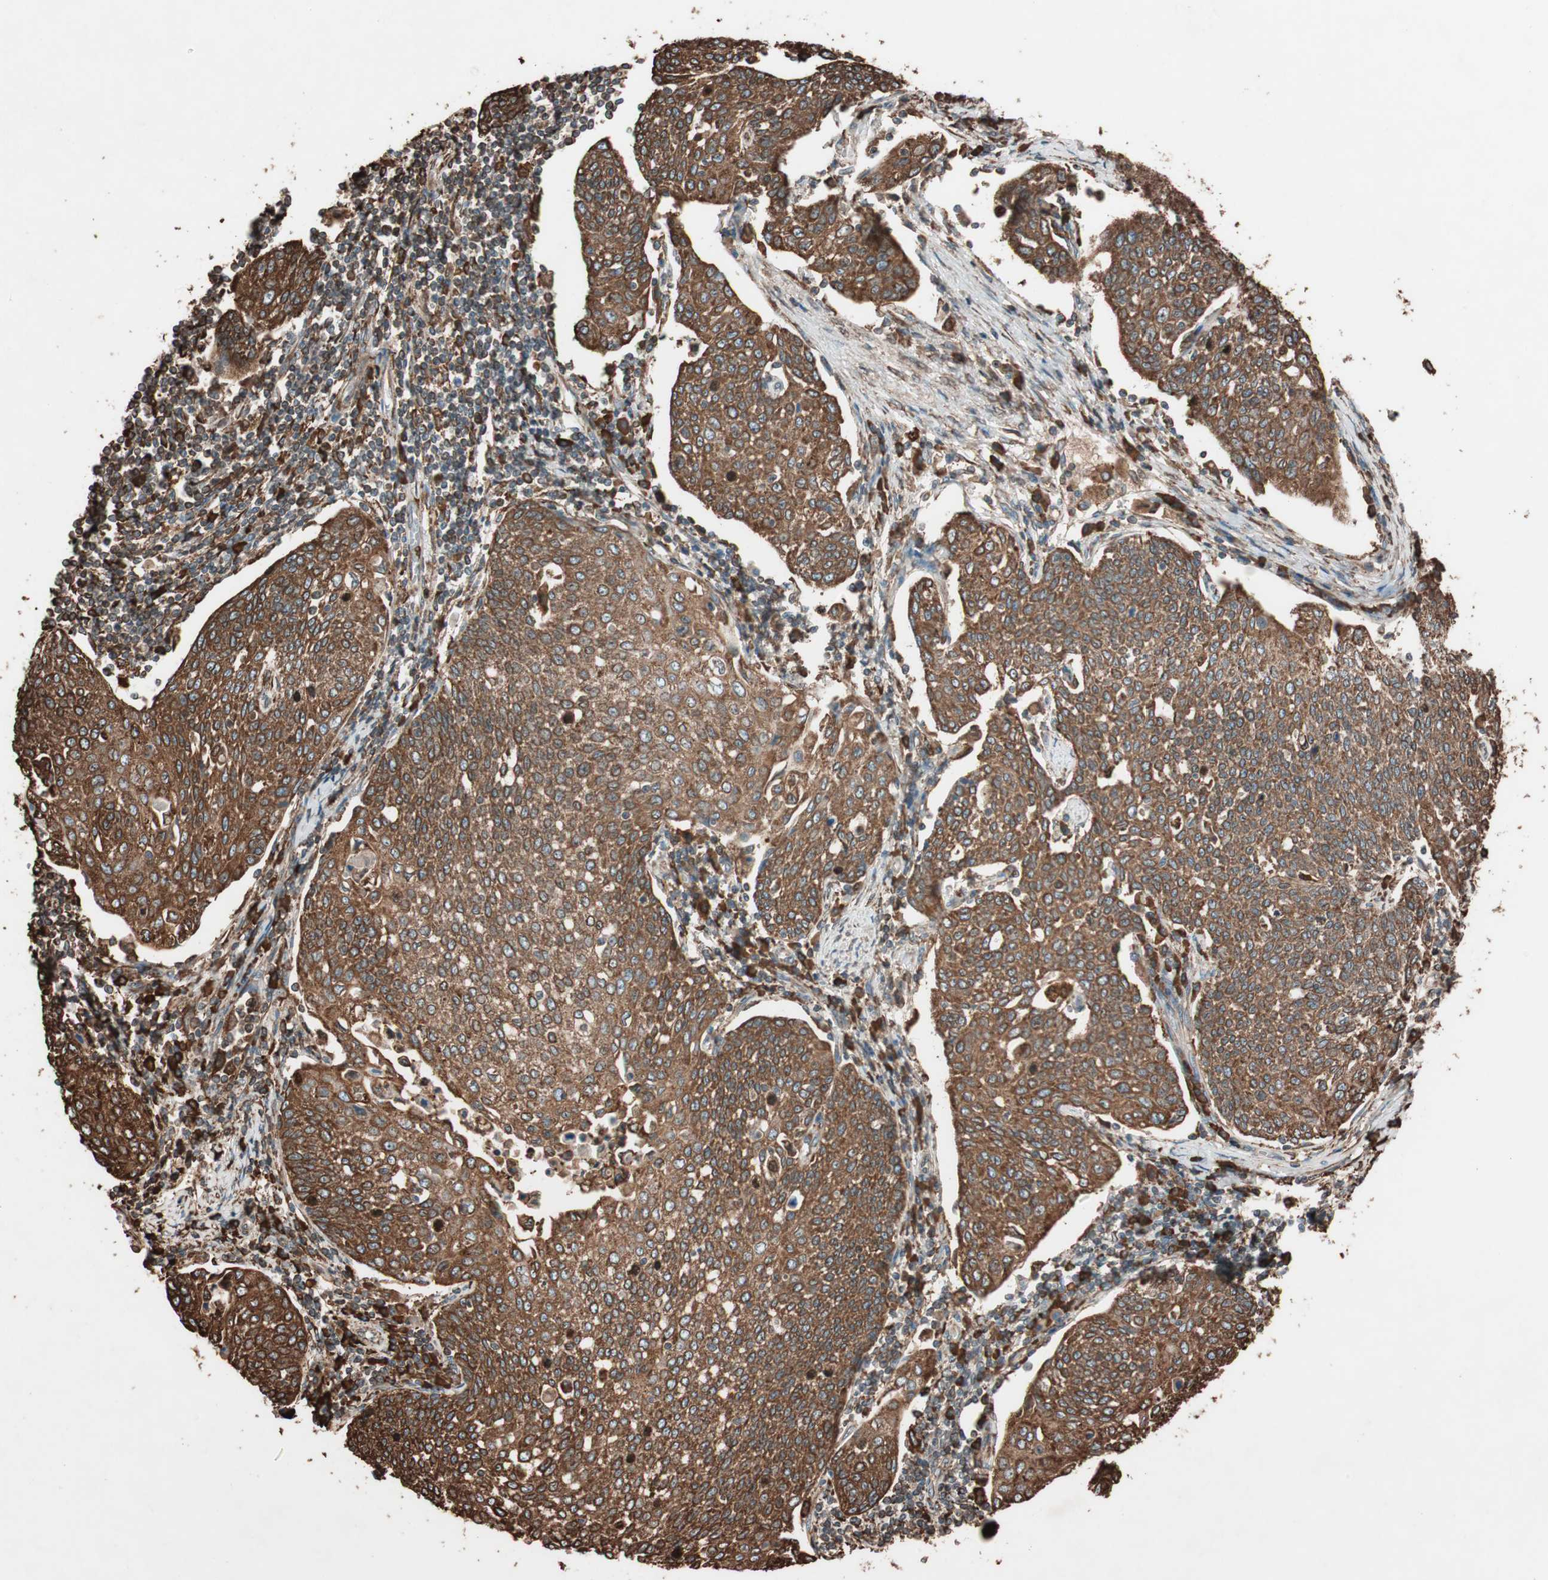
{"staining": {"intensity": "strong", "quantity": ">75%", "location": "cytoplasmic/membranous"}, "tissue": "cervical cancer", "cell_type": "Tumor cells", "image_type": "cancer", "snomed": [{"axis": "morphology", "description": "Squamous cell carcinoma, NOS"}, {"axis": "topography", "description": "Cervix"}], "caption": "Brown immunohistochemical staining in human cervical squamous cell carcinoma displays strong cytoplasmic/membranous positivity in approximately >75% of tumor cells.", "gene": "VEGFA", "patient": {"sex": "female", "age": 34}}